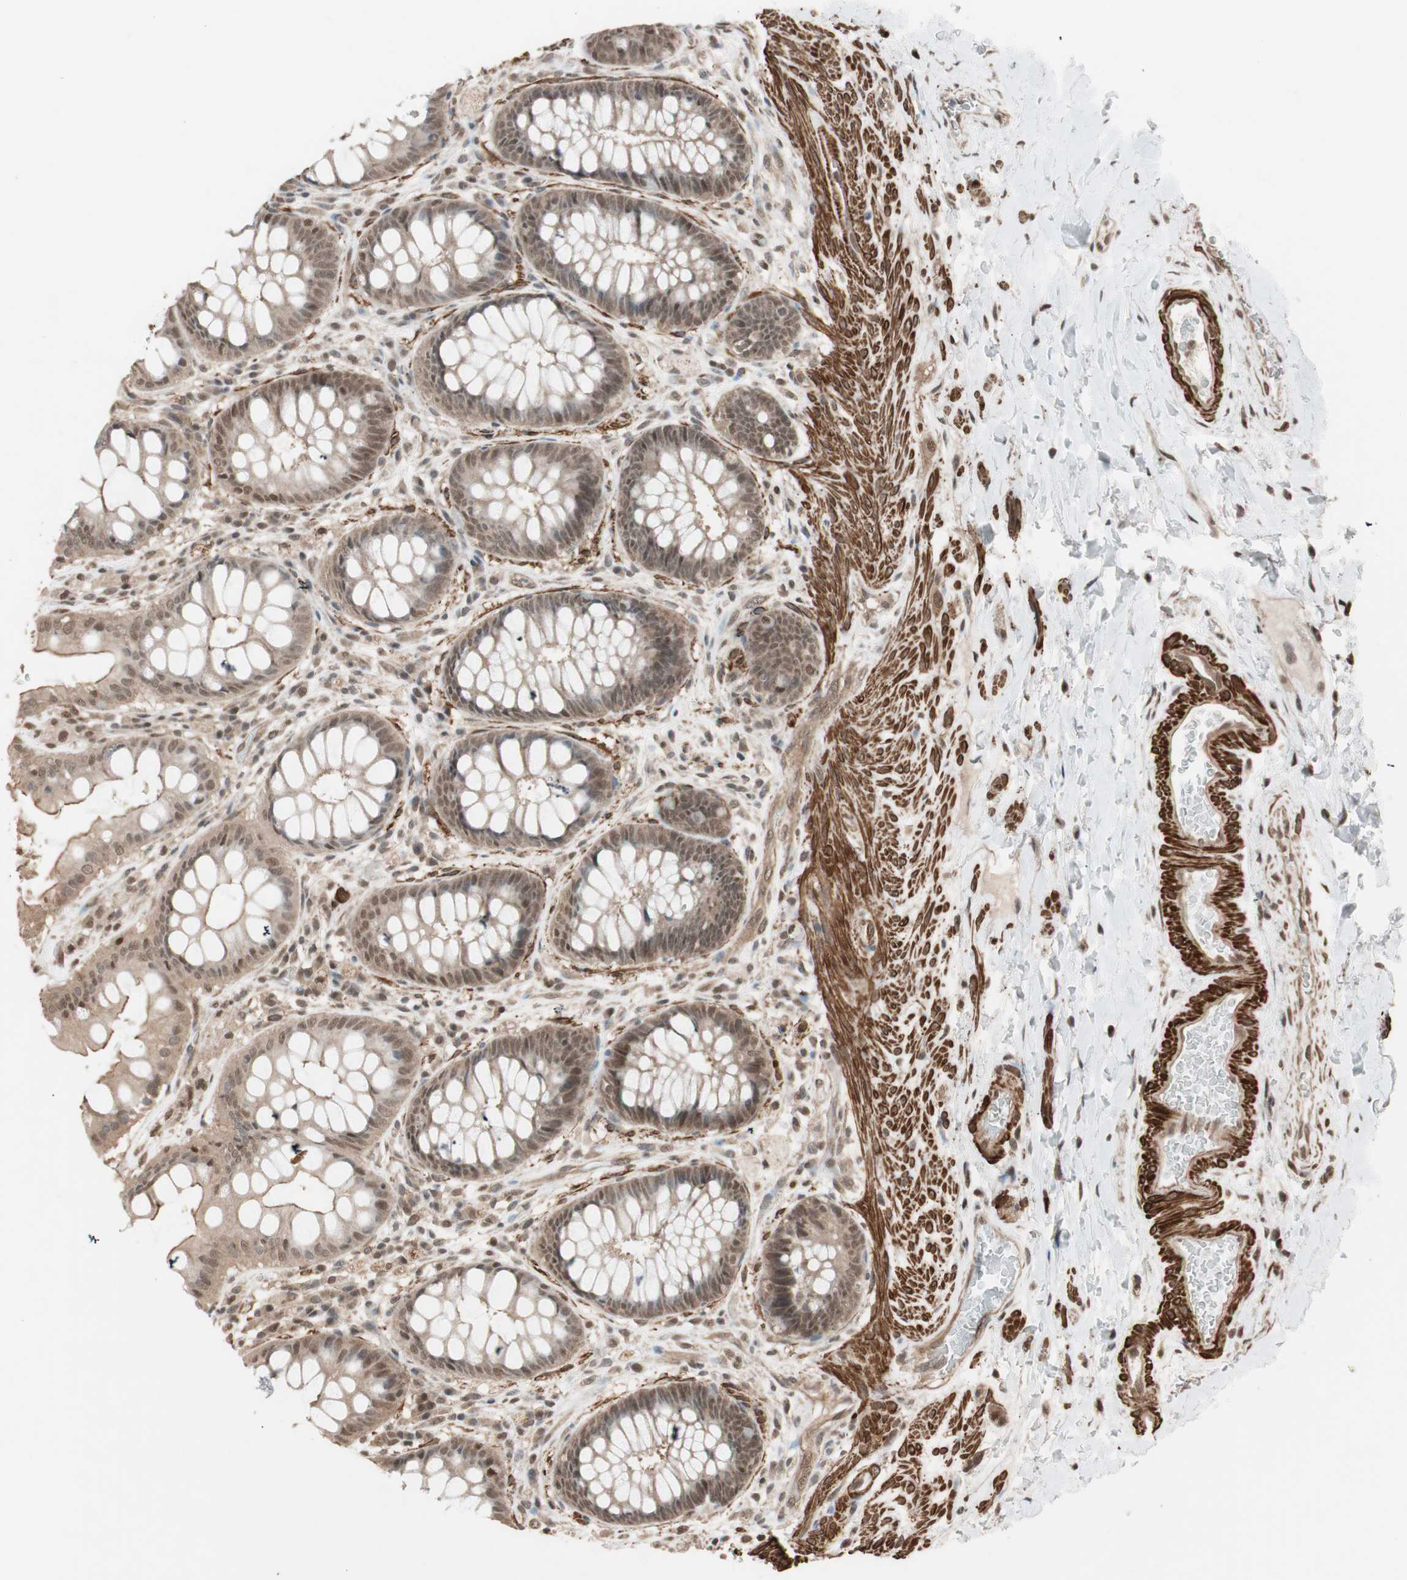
{"staining": {"intensity": "weak", "quantity": ">75%", "location": "cytoplasmic/membranous,nuclear"}, "tissue": "rectum", "cell_type": "Glandular cells", "image_type": "normal", "snomed": [{"axis": "morphology", "description": "Normal tissue, NOS"}, {"axis": "topography", "description": "Rectum"}], "caption": "This image shows benign rectum stained with IHC to label a protein in brown. The cytoplasmic/membranous,nuclear of glandular cells show weak positivity for the protein. Nuclei are counter-stained blue.", "gene": "DRAP1", "patient": {"sex": "female", "age": 46}}